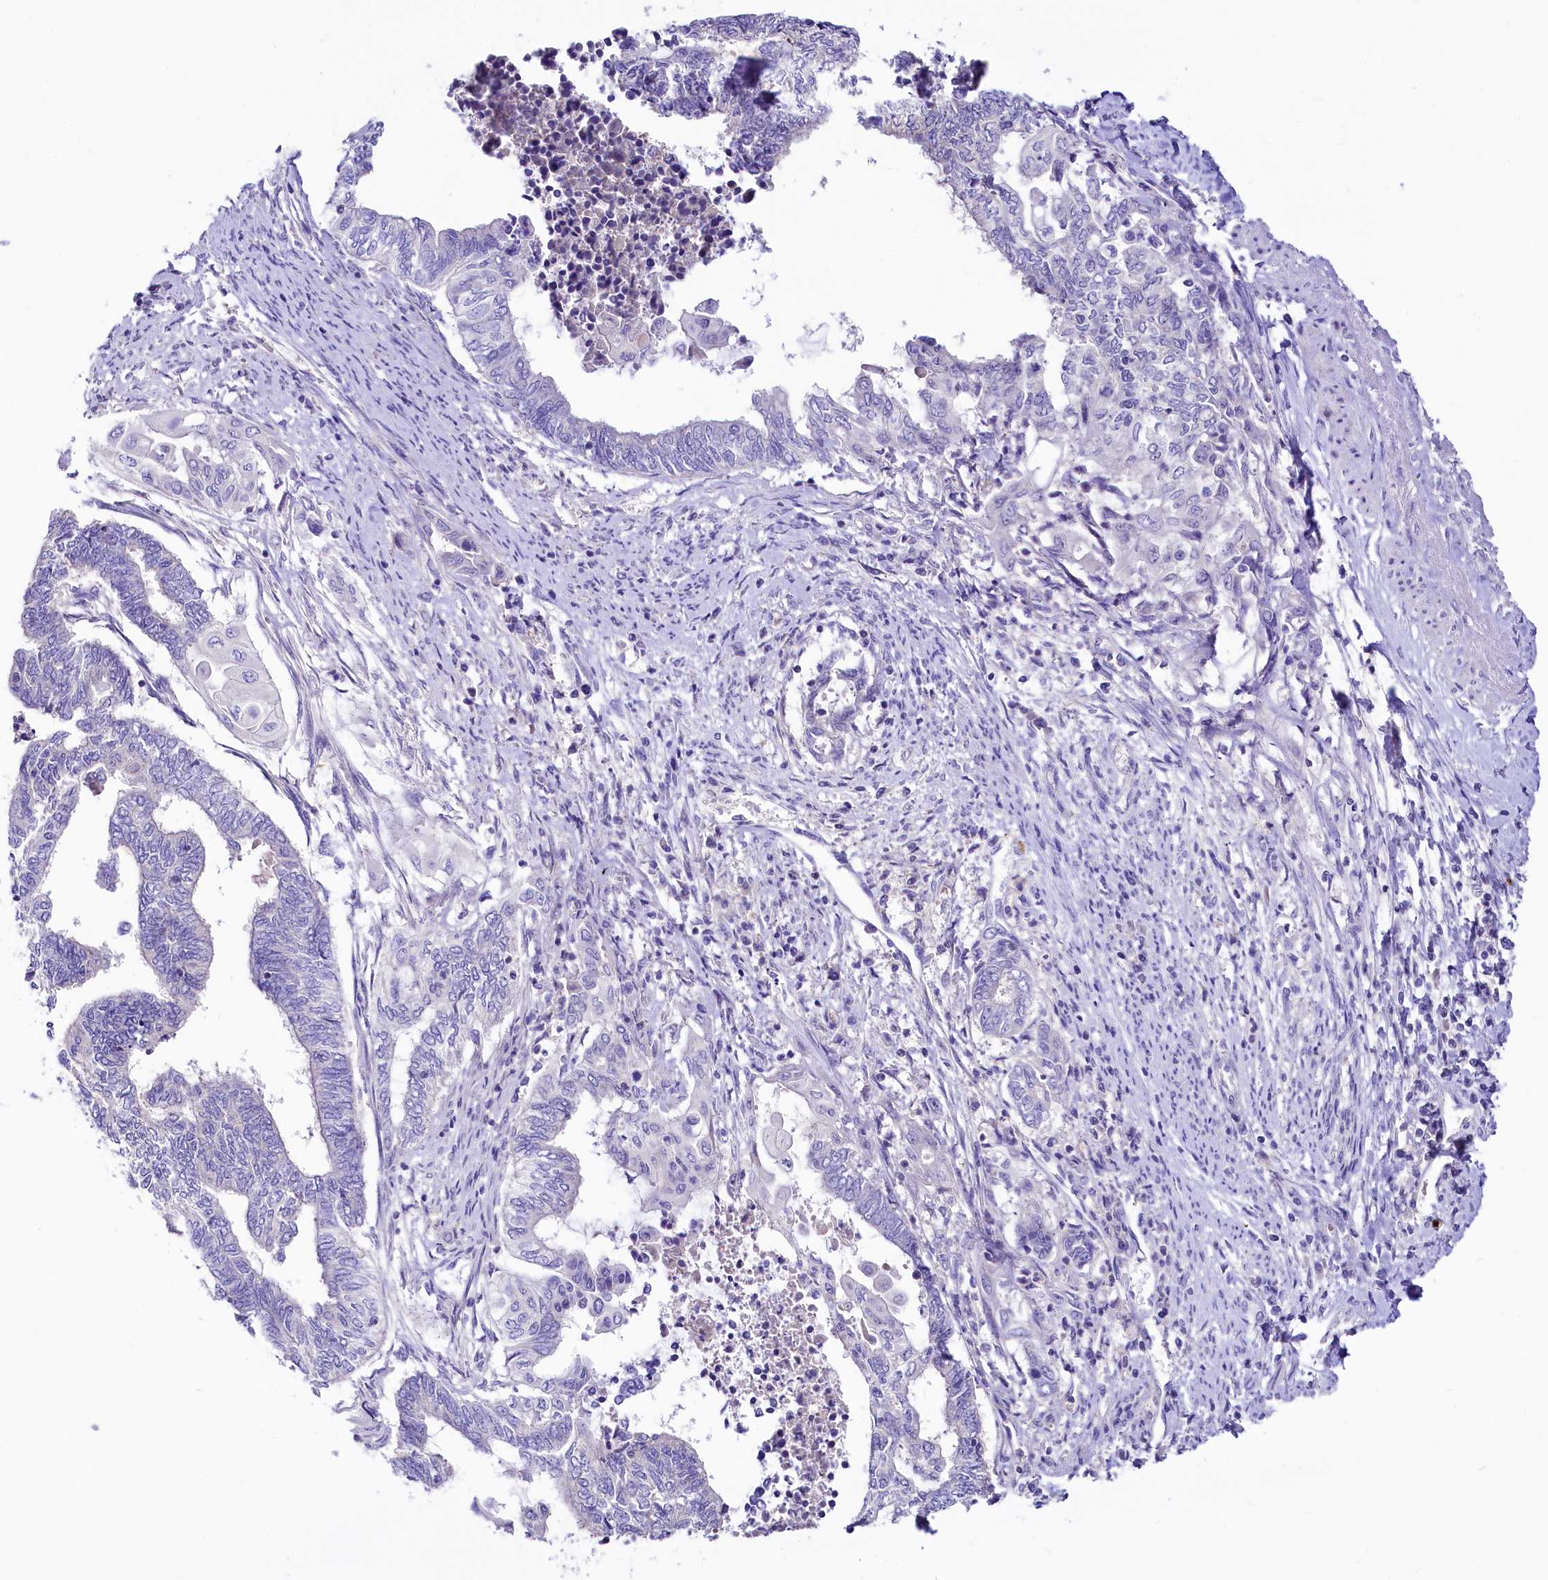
{"staining": {"intensity": "negative", "quantity": "none", "location": "none"}, "tissue": "endometrial cancer", "cell_type": "Tumor cells", "image_type": "cancer", "snomed": [{"axis": "morphology", "description": "Adenocarcinoma, NOS"}, {"axis": "topography", "description": "Uterus"}, {"axis": "topography", "description": "Endometrium"}], "caption": "This is a image of IHC staining of endometrial adenocarcinoma, which shows no positivity in tumor cells.", "gene": "ABHD5", "patient": {"sex": "female", "age": 70}}